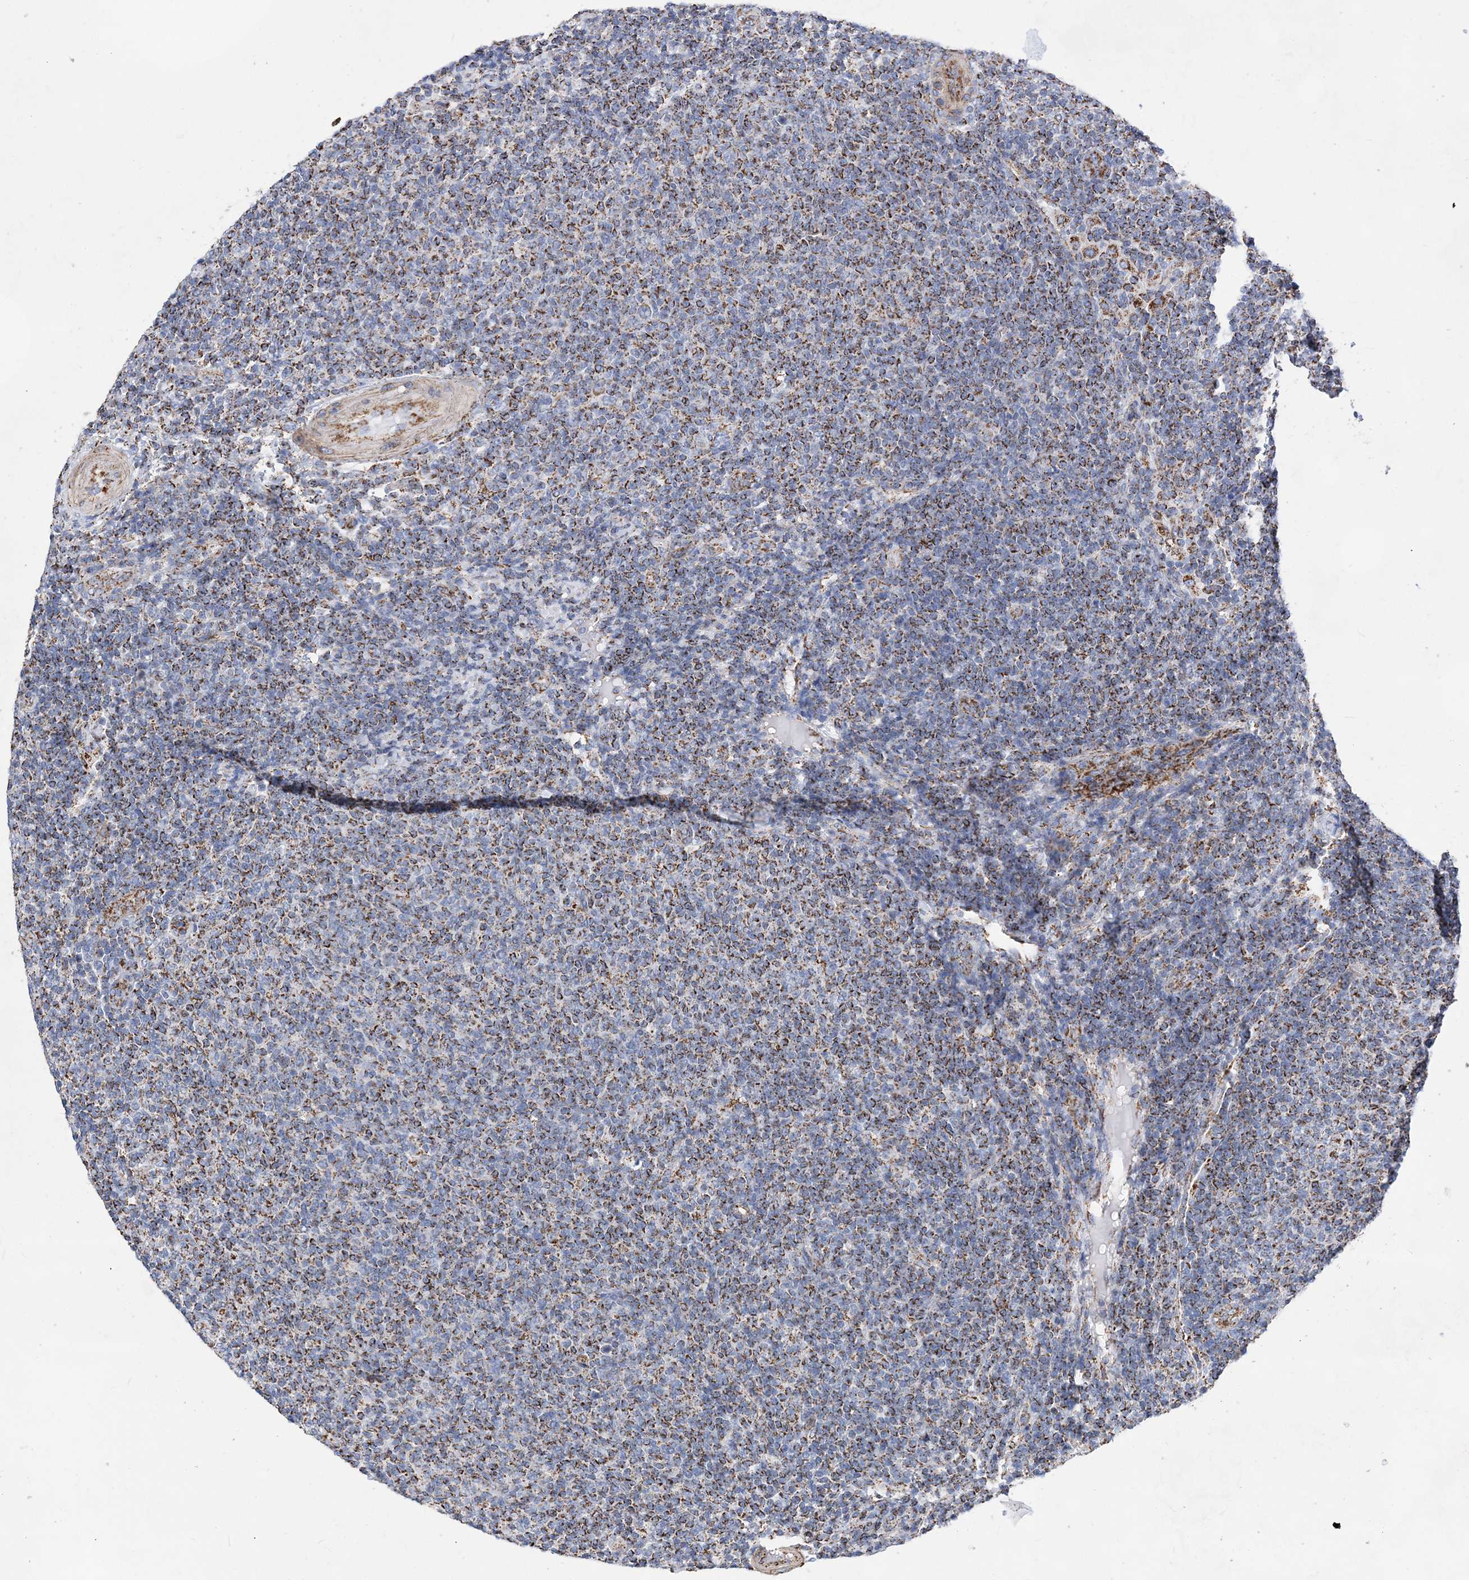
{"staining": {"intensity": "strong", "quantity": ">75%", "location": "cytoplasmic/membranous"}, "tissue": "lymphoma", "cell_type": "Tumor cells", "image_type": "cancer", "snomed": [{"axis": "morphology", "description": "Malignant lymphoma, non-Hodgkin's type, Low grade"}, {"axis": "topography", "description": "Lymph node"}], "caption": "Immunohistochemistry (IHC) staining of lymphoma, which displays high levels of strong cytoplasmic/membranous expression in about >75% of tumor cells indicating strong cytoplasmic/membranous protein expression. The staining was performed using DAB (brown) for protein detection and nuclei were counterstained in hematoxylin (blue).", "gene": "ACOT9", "patient": {"sex": "male", "age": 66}}